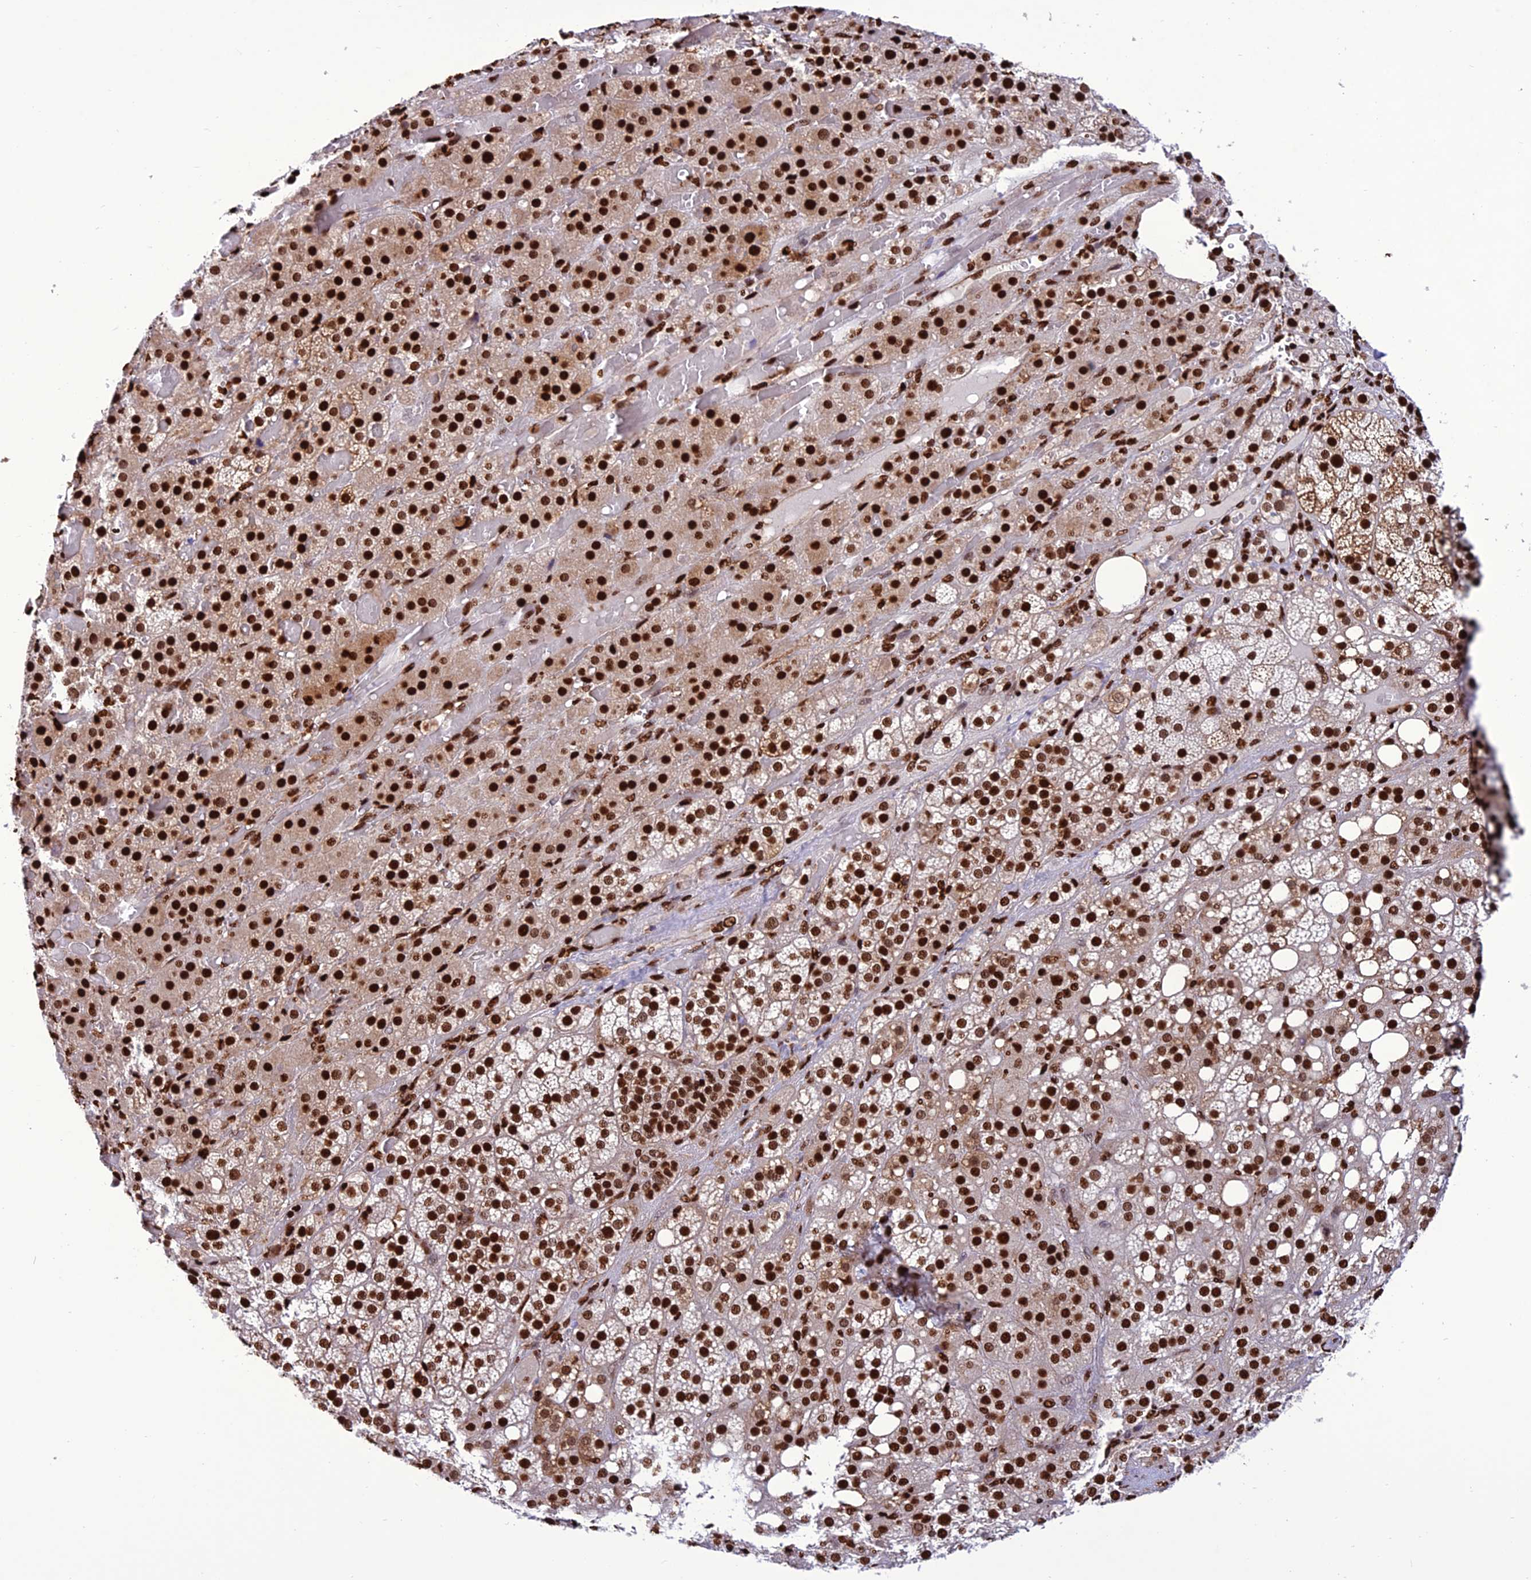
{"staining": {"intensity": "strong", "quantity": ">75%", "location": "nuclear"}, "tissue": "adrenal gland", "cell_type": "Glandular cells", "image_type": "normal", "snomed": [{"axis": "morphology", "description": "Normal tissue, NOS"}, {"axis": "topography", "description": "Adrenal gland"}], "caption": "Protein staining of normal adrenal gland shows strong nuclear staining in approximately >75% of glandular cells. (IHC, brightfield microscopy, high magnification).", "gene": "INO80E", "patient": {"sex": "female", "age": 59}}